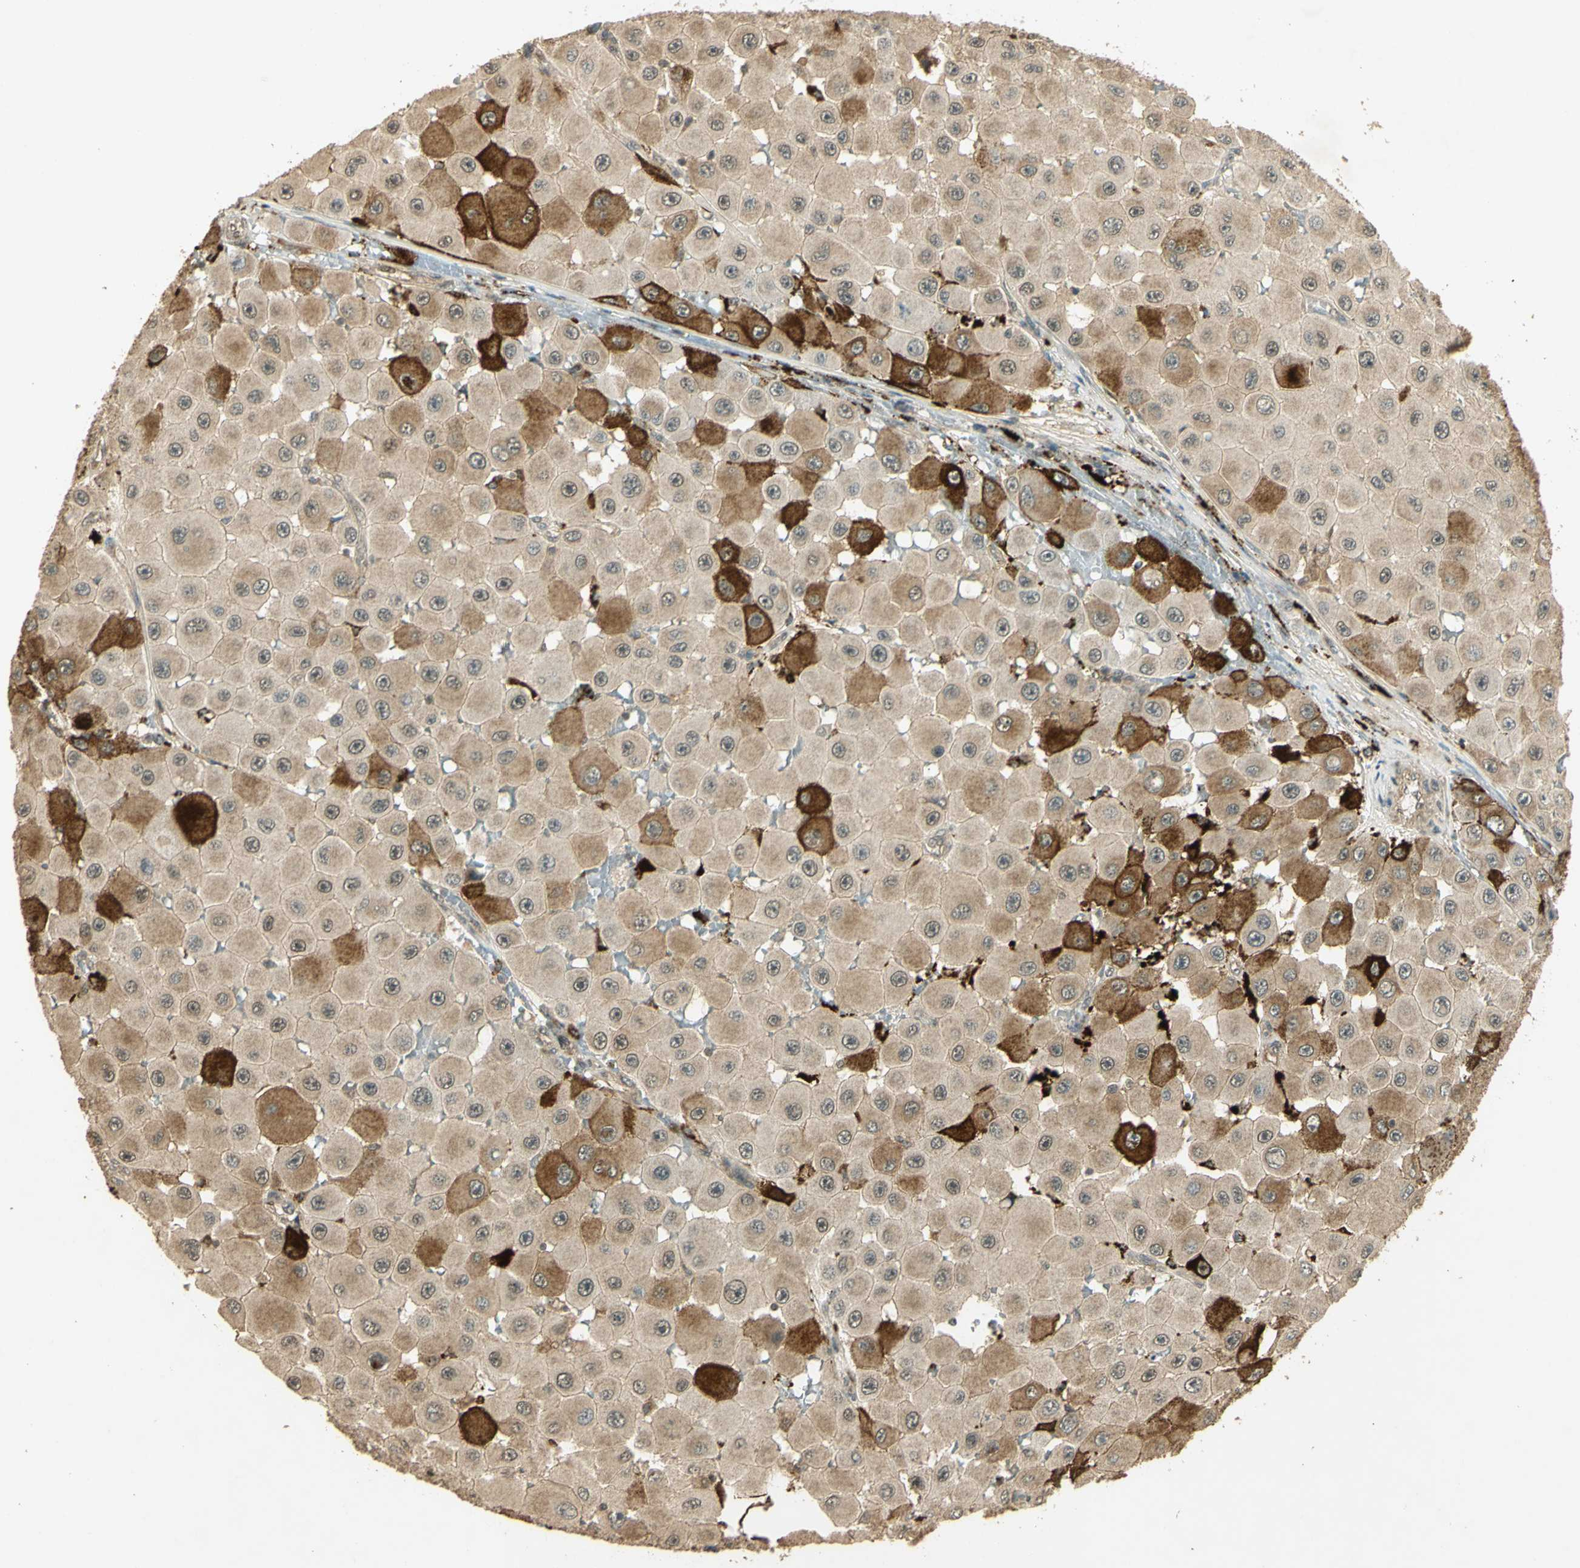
{"staining": {"intensity": "strong", "quantity": "<25%", "location": "cytoplasmic/membranous"}, "tissue": "melanoma", "cell_type": "Tumor cells", "image_type": "cancer", "snomed": [{"axis": "morphology", "description": "Malignant melanoma, NOS"}, {"axis": "topography", "description": "Skin"}], "caption": "The histopathology image demonstrates staining of melanoma, revealing strong cytoplasmic/membranous protein positivity (brown color) within tumor cells. (DAB = brown stain, brightfield microscopy at high magnification).", "gene": "GMEB2", "patient": {"sex": "female", "age": 81}}